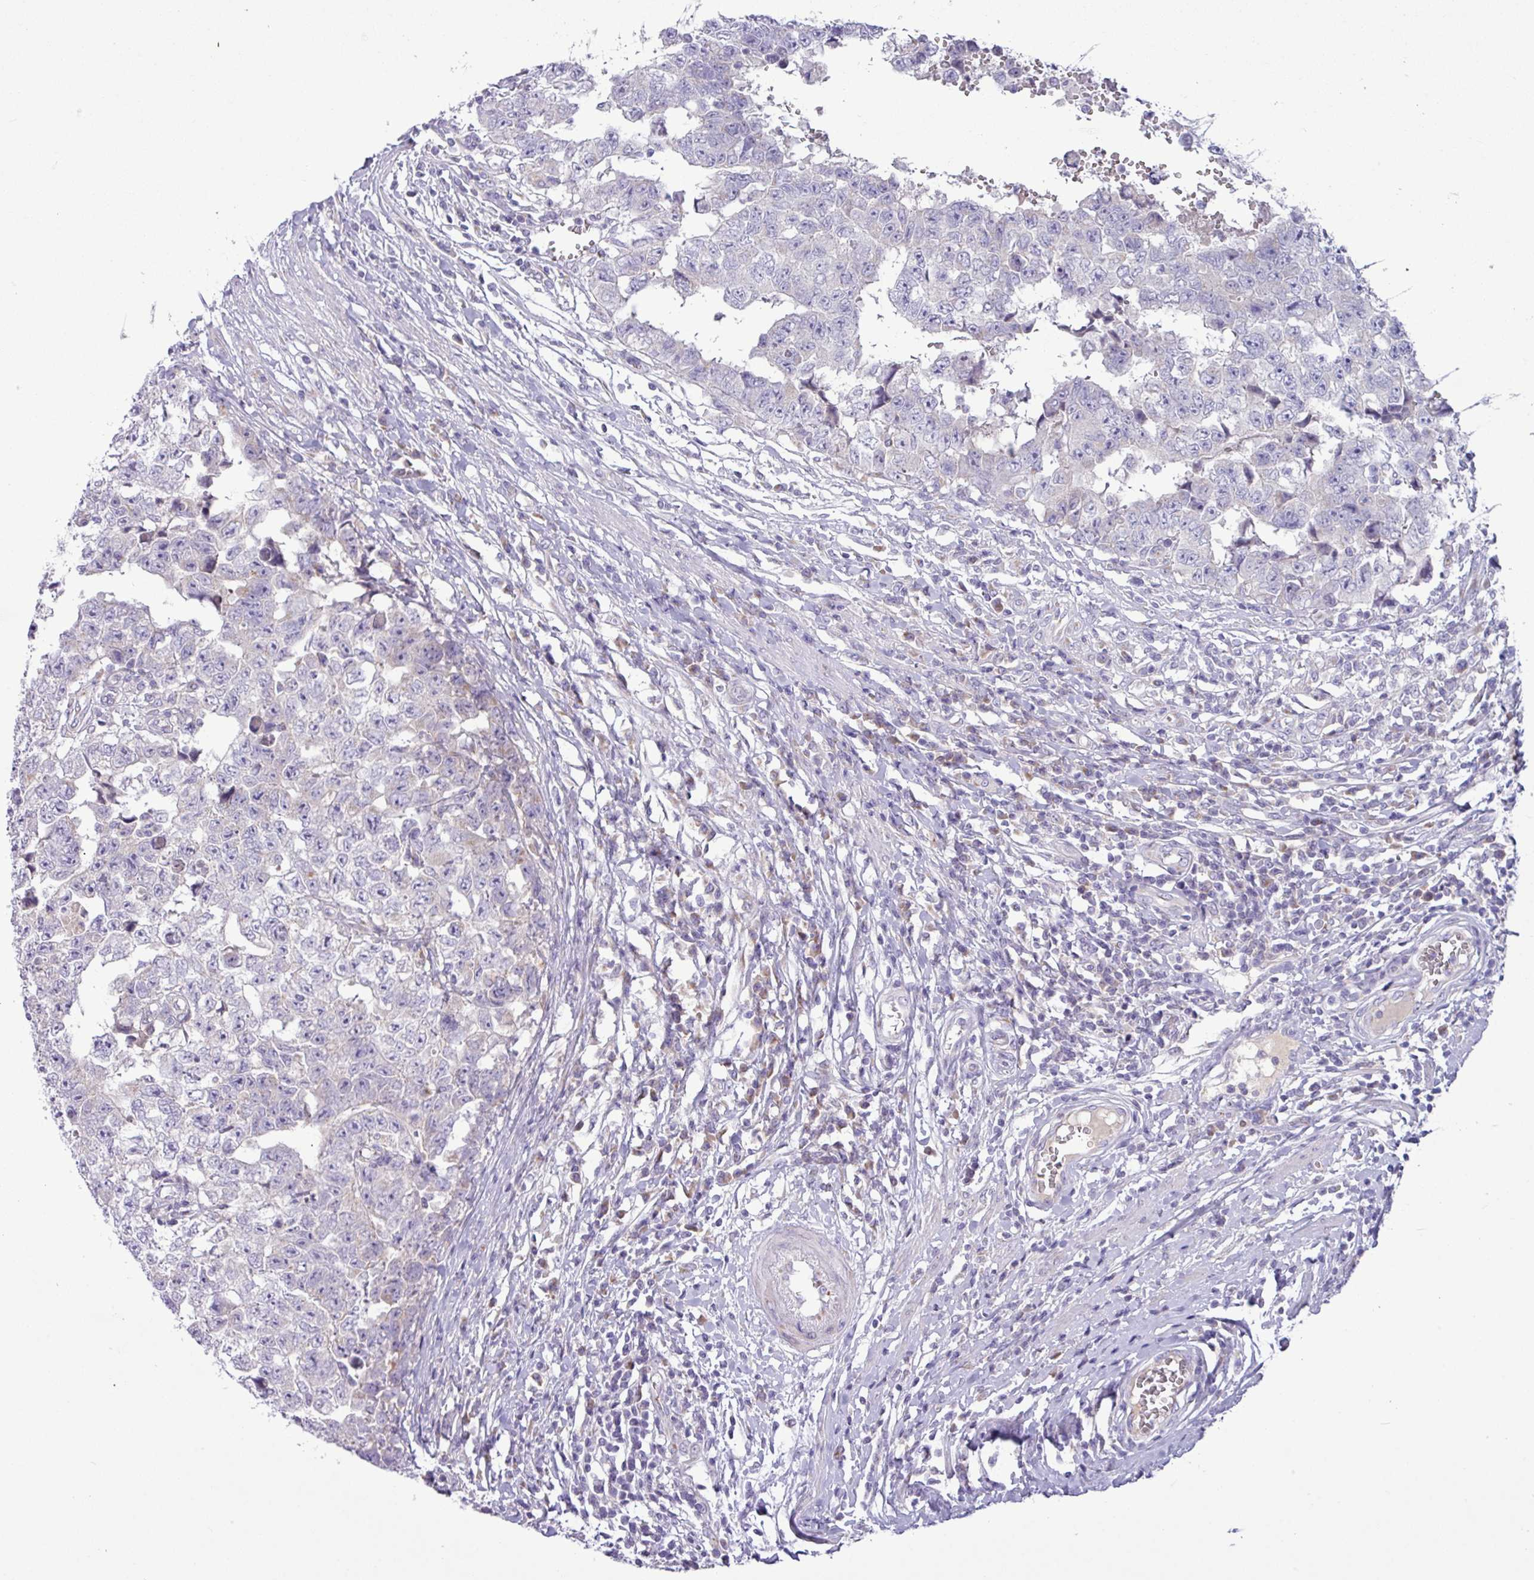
{"staining": {"intensity": "negative", "quantity": "none", "location": "none"}, "tissue": "testis cancer", "cell_type": "Tumor cells", "image_type": "cancer", "snomed": [{"axis": "morphology", "description": "Carcinoma, Embryonal, NOS"}, {"axis": "topography", "description": "Testis"}], "caption": "Immunohistochemical staining of human embryonal carcinoma (testis) reveals no significant positivity in tumor cells.", "gene": "STIMATE", "patient": {"sex": "male", "age": 25}}